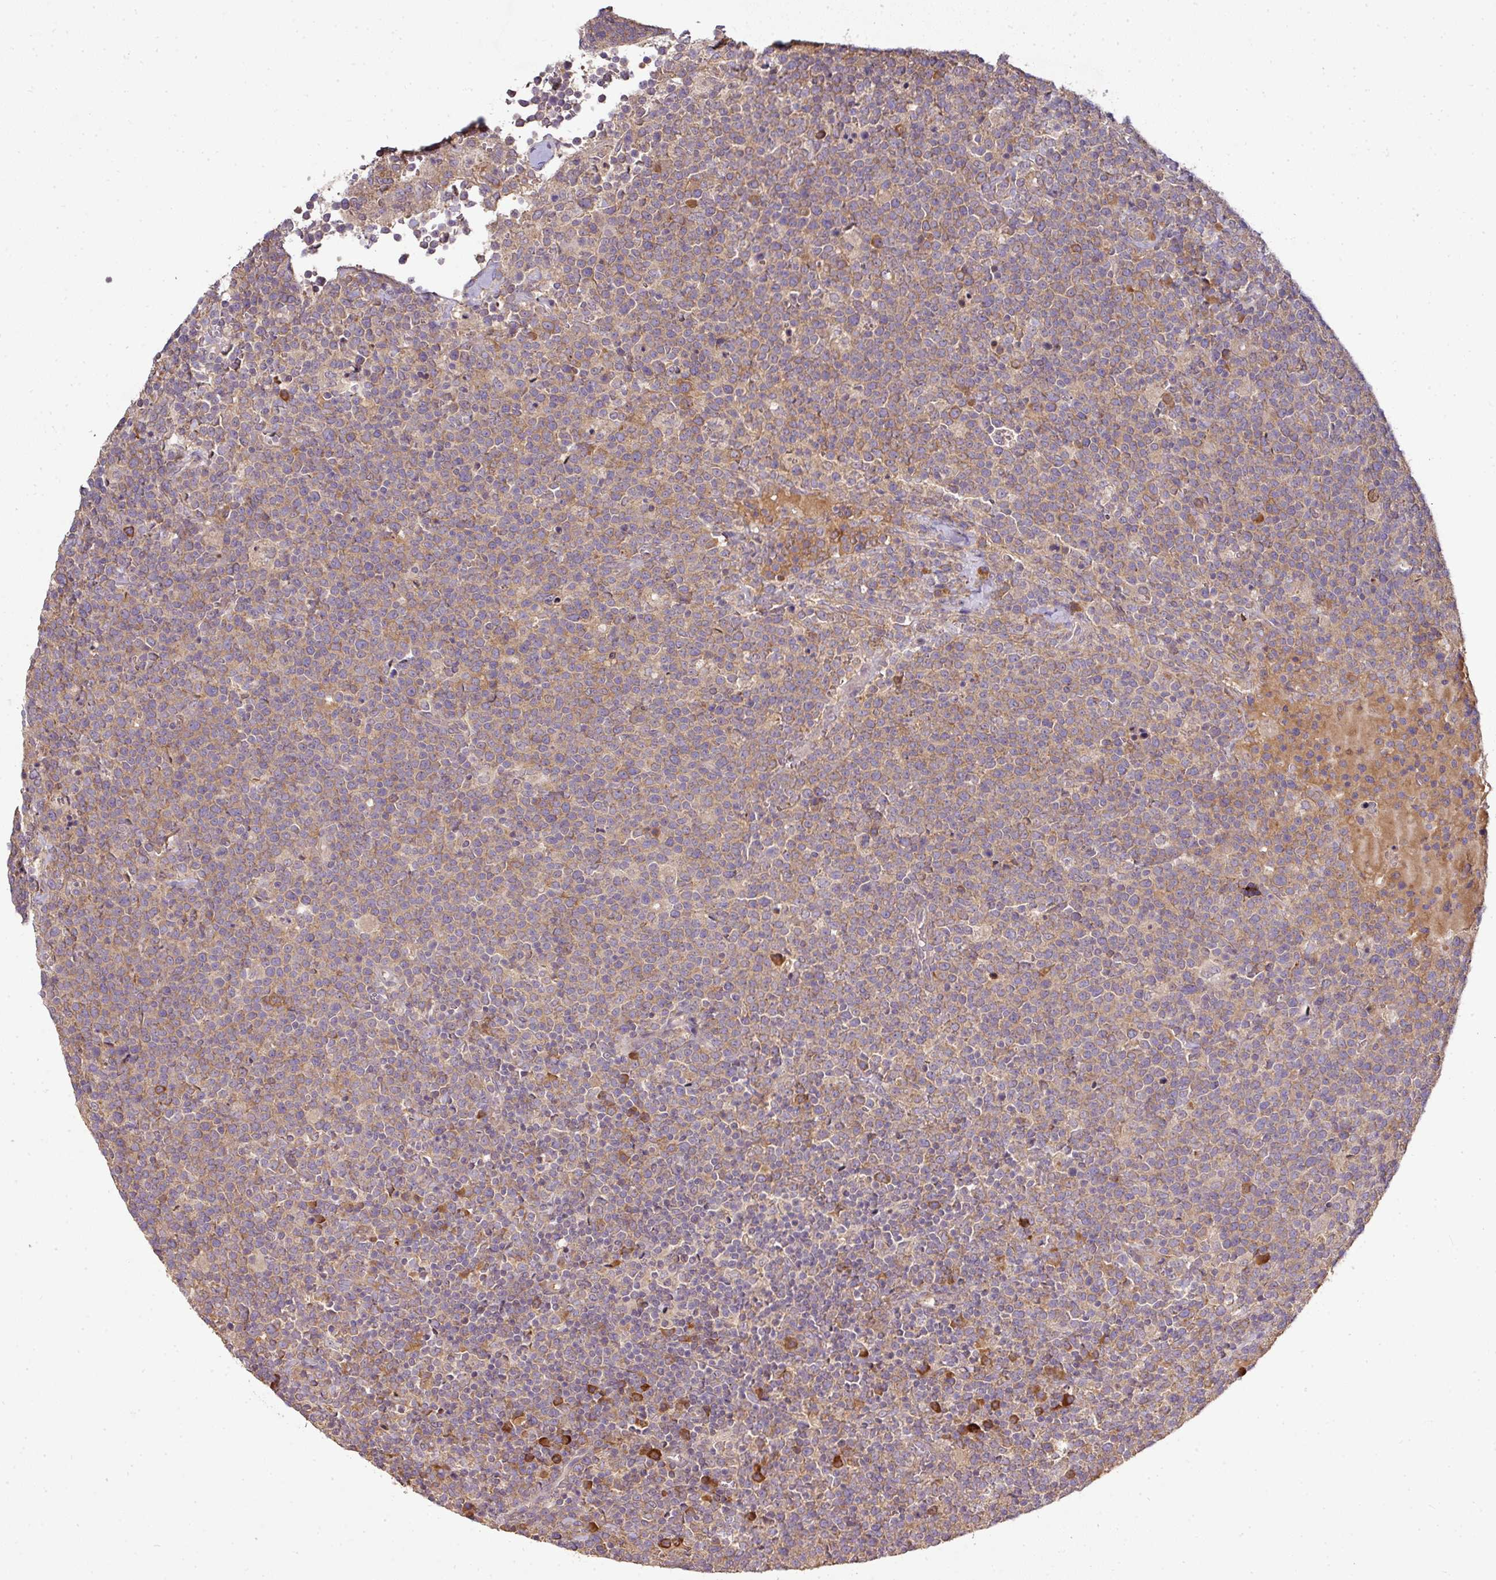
{"staining": {"intensity": "weak", "quantity": ">75%", "location": "cytoplasmic/membranous"}, "tissue": "lymphoma", "cell_type": "Tumor cells", "image_type": "cancer", "snomed": [{"axis": "morphology", "description": "Malignant lymphoma, non-Hodgkin's type, High grade"}, {"axis": "topography", "description": "Lymph node"}], "caption": "Immunohistochemistry (DAB (3,3'-diaminobenzidine)) staining of human high-grade malignant lymphoma, non-Hodgkin's type exhibits weak cytoplasmic/membranous protein staining in about >75% of tumor cells.", "gene": "GALP", "patient": {"sex": "male", "age": 61}}